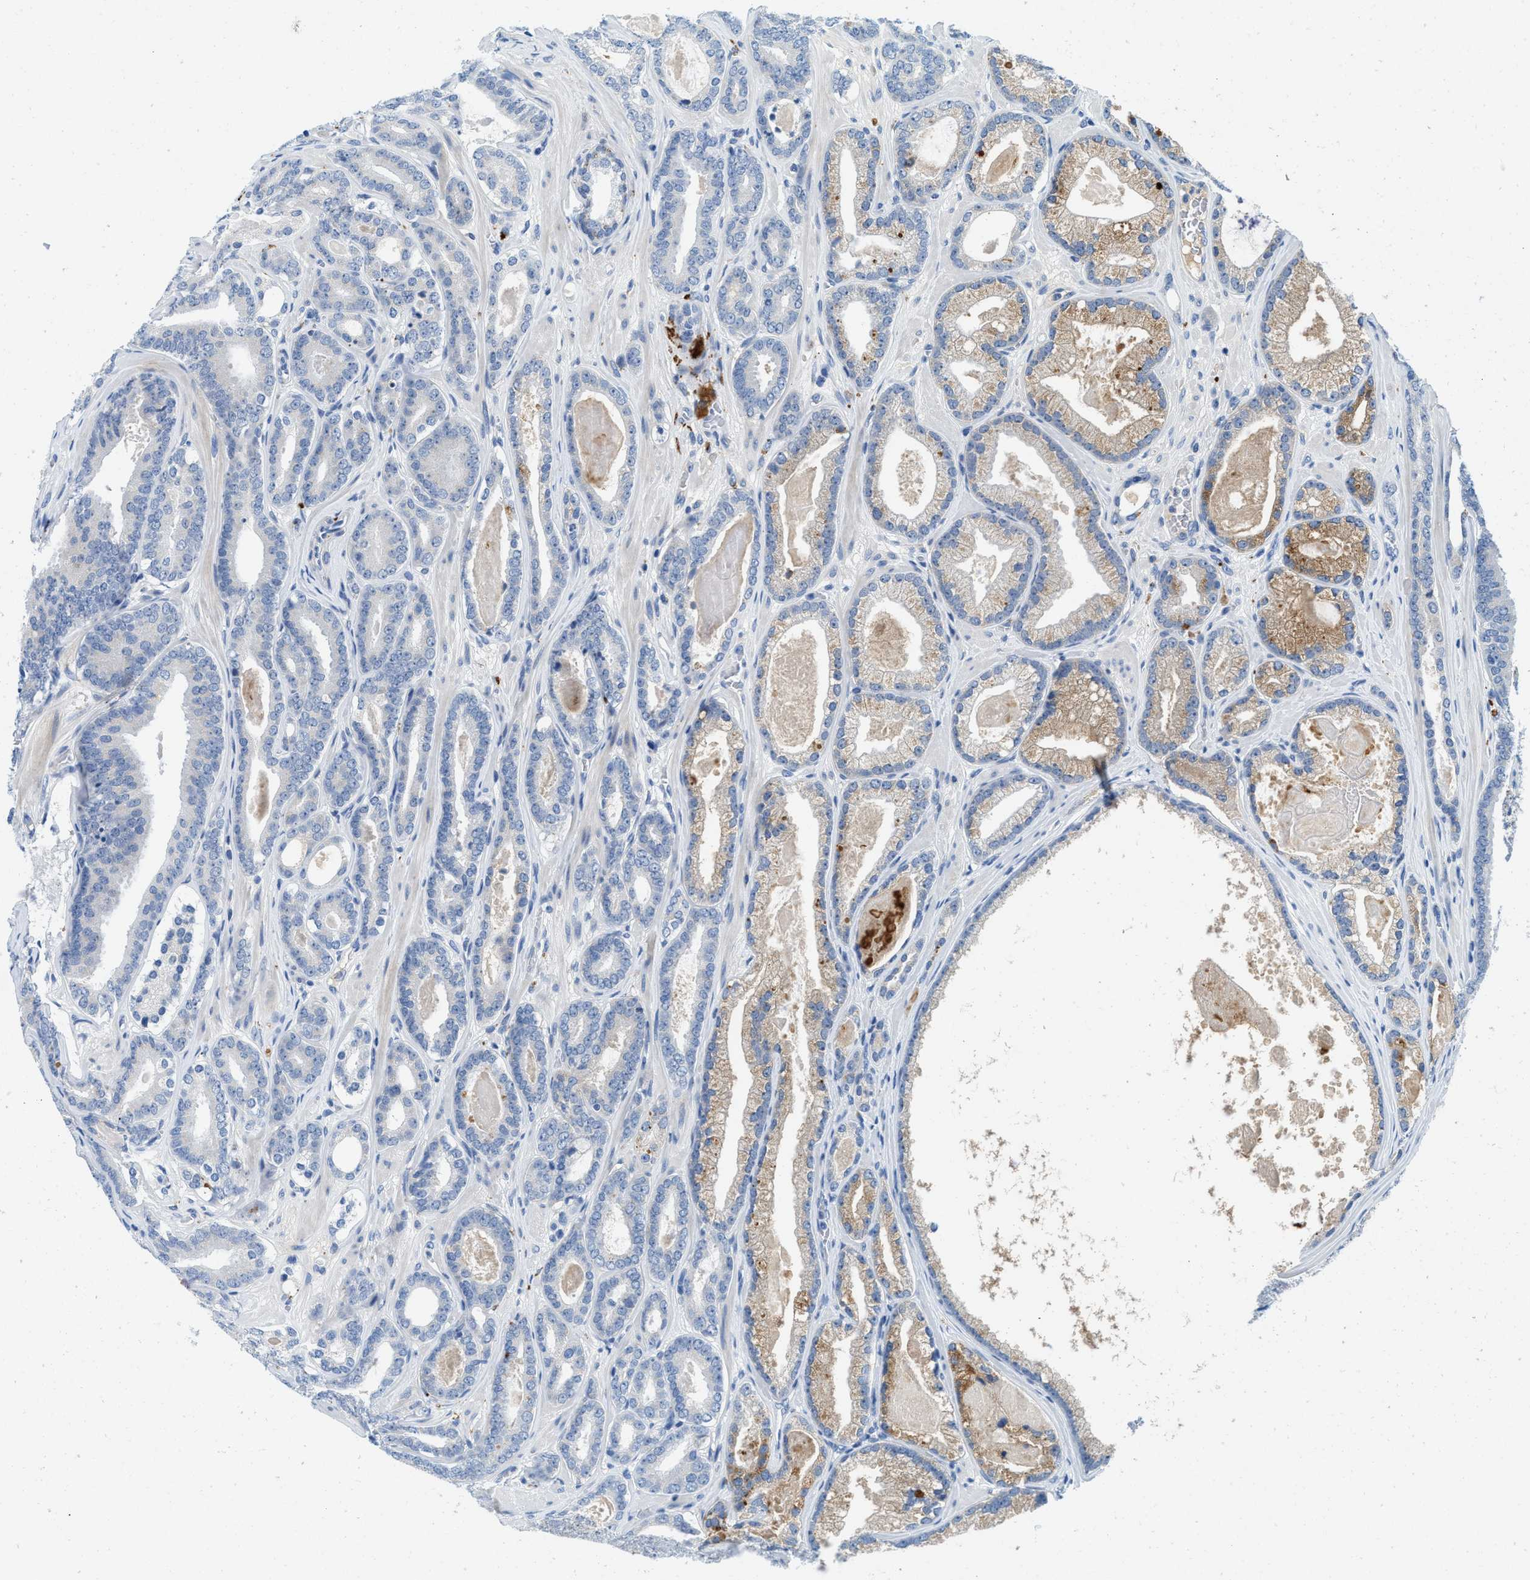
{"staining": {"intensity": "moderate", "quantity": "<25%", "location": "cytoplasmic/membranous"}, "tissue": "prostate cancer", "cell_type": "Tumor cells", "image_type": "cancer", "snomed": [{"axis": "morphology", "description": "Adenocarcinoma, High grade"}, {"axis": "topography", "description": "Prostate"}], "caption": "Tumor cells demonstrate low levels of moderate cytoplasmic/membranous positivity in about <25% of cells in human prostate cancer (adenocarcinoma (high-grade)).", "gene": "TSPAN3", "patient": {"sex": "male", "age": 60}}